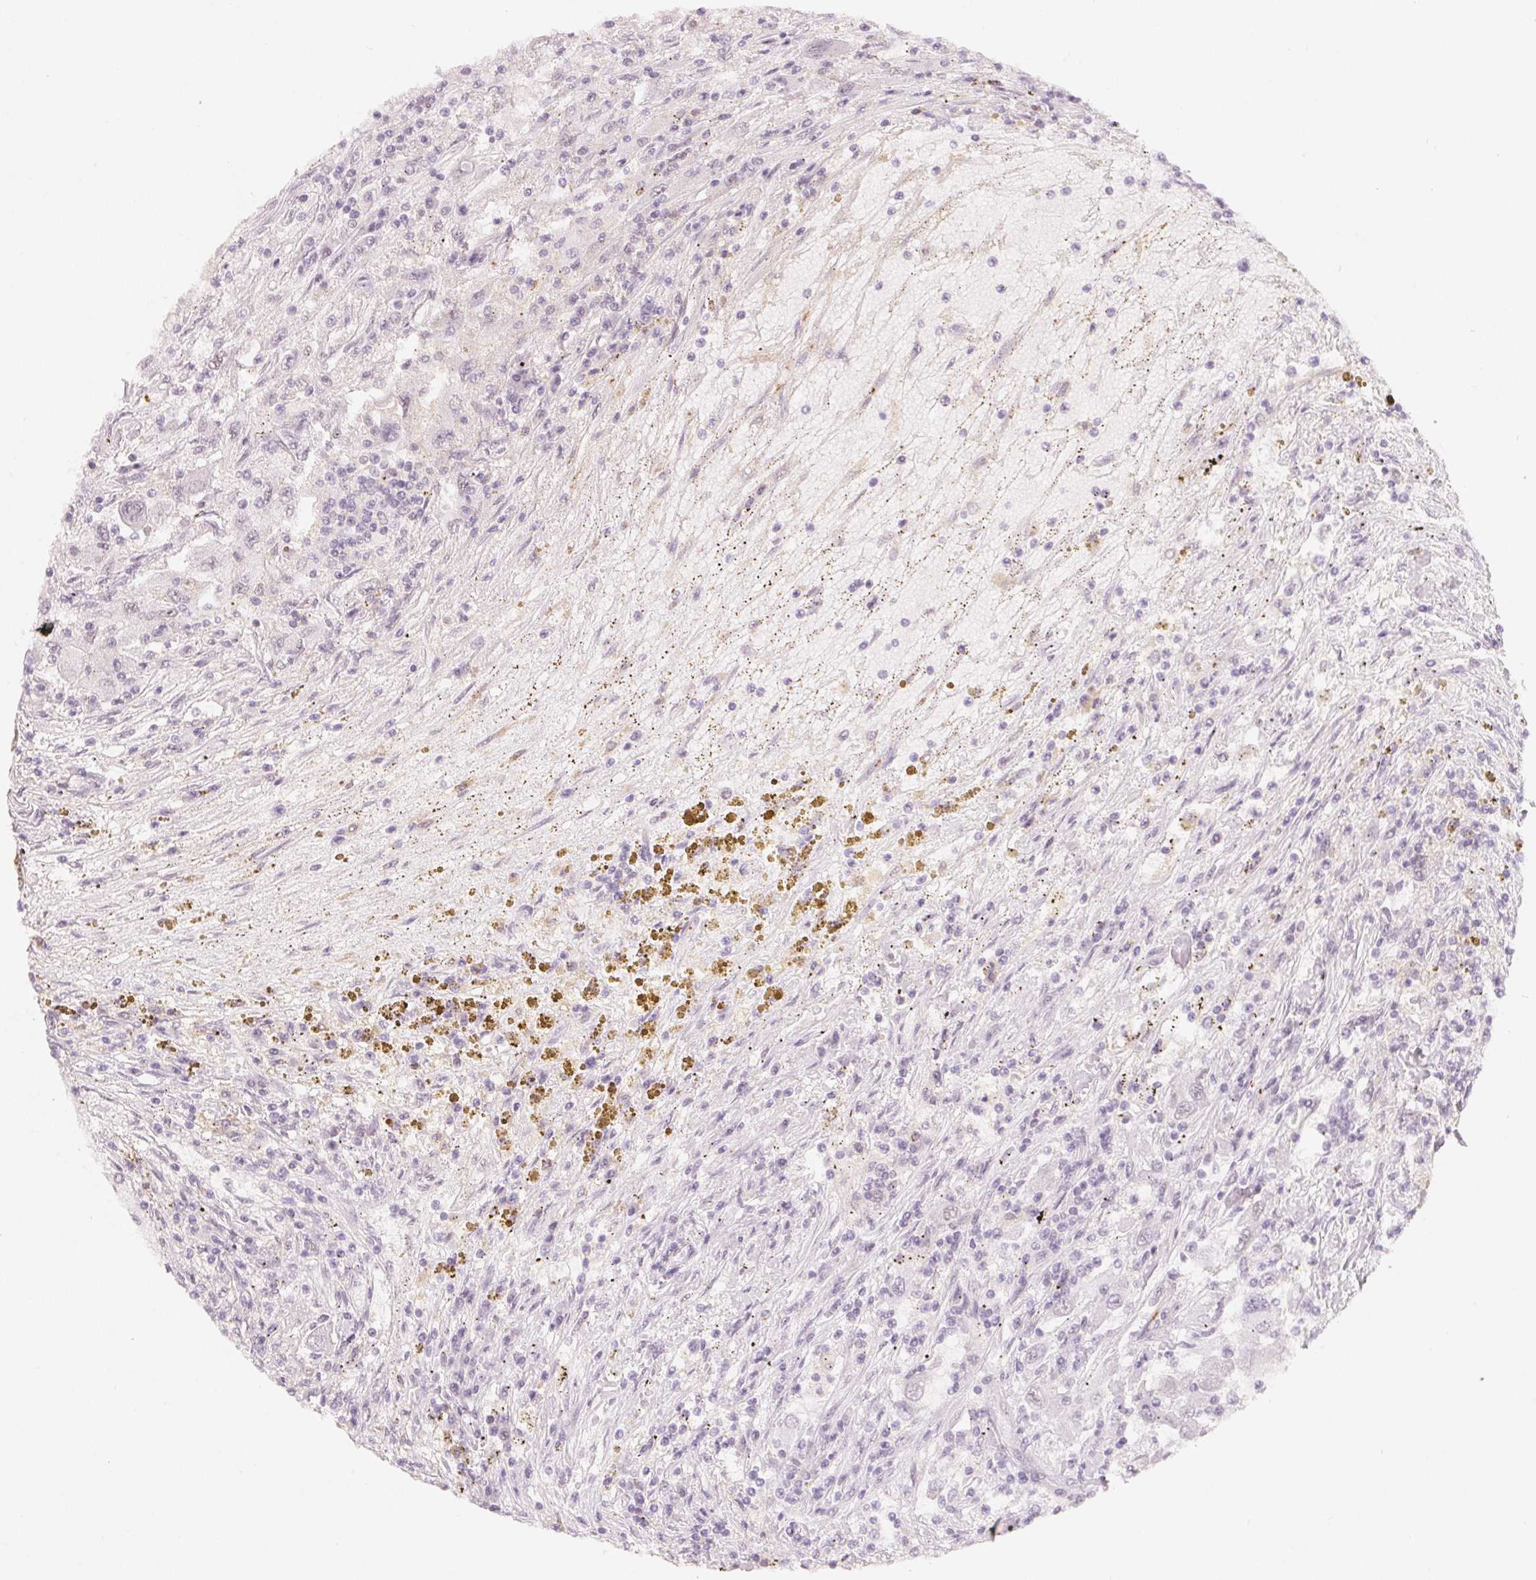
{"staining": {"intensity": "negative", "quantity": "none", "location": "none"}, "tissue": "renal cancer", "cell_type": "Tumor cells", "image_type": "cancer", "snomed": [{"axis": "morphology", "description": "Adenocarcinoma, NOS"}, {"axis": "topography", "description": "Kidney"}], "caption": "Immunohistochemical staining of renal cancer exhibits no significant positivity in tumor cells.", "gene": "ARHGAP22", "patient": {"sex": "female", "age": 67}}